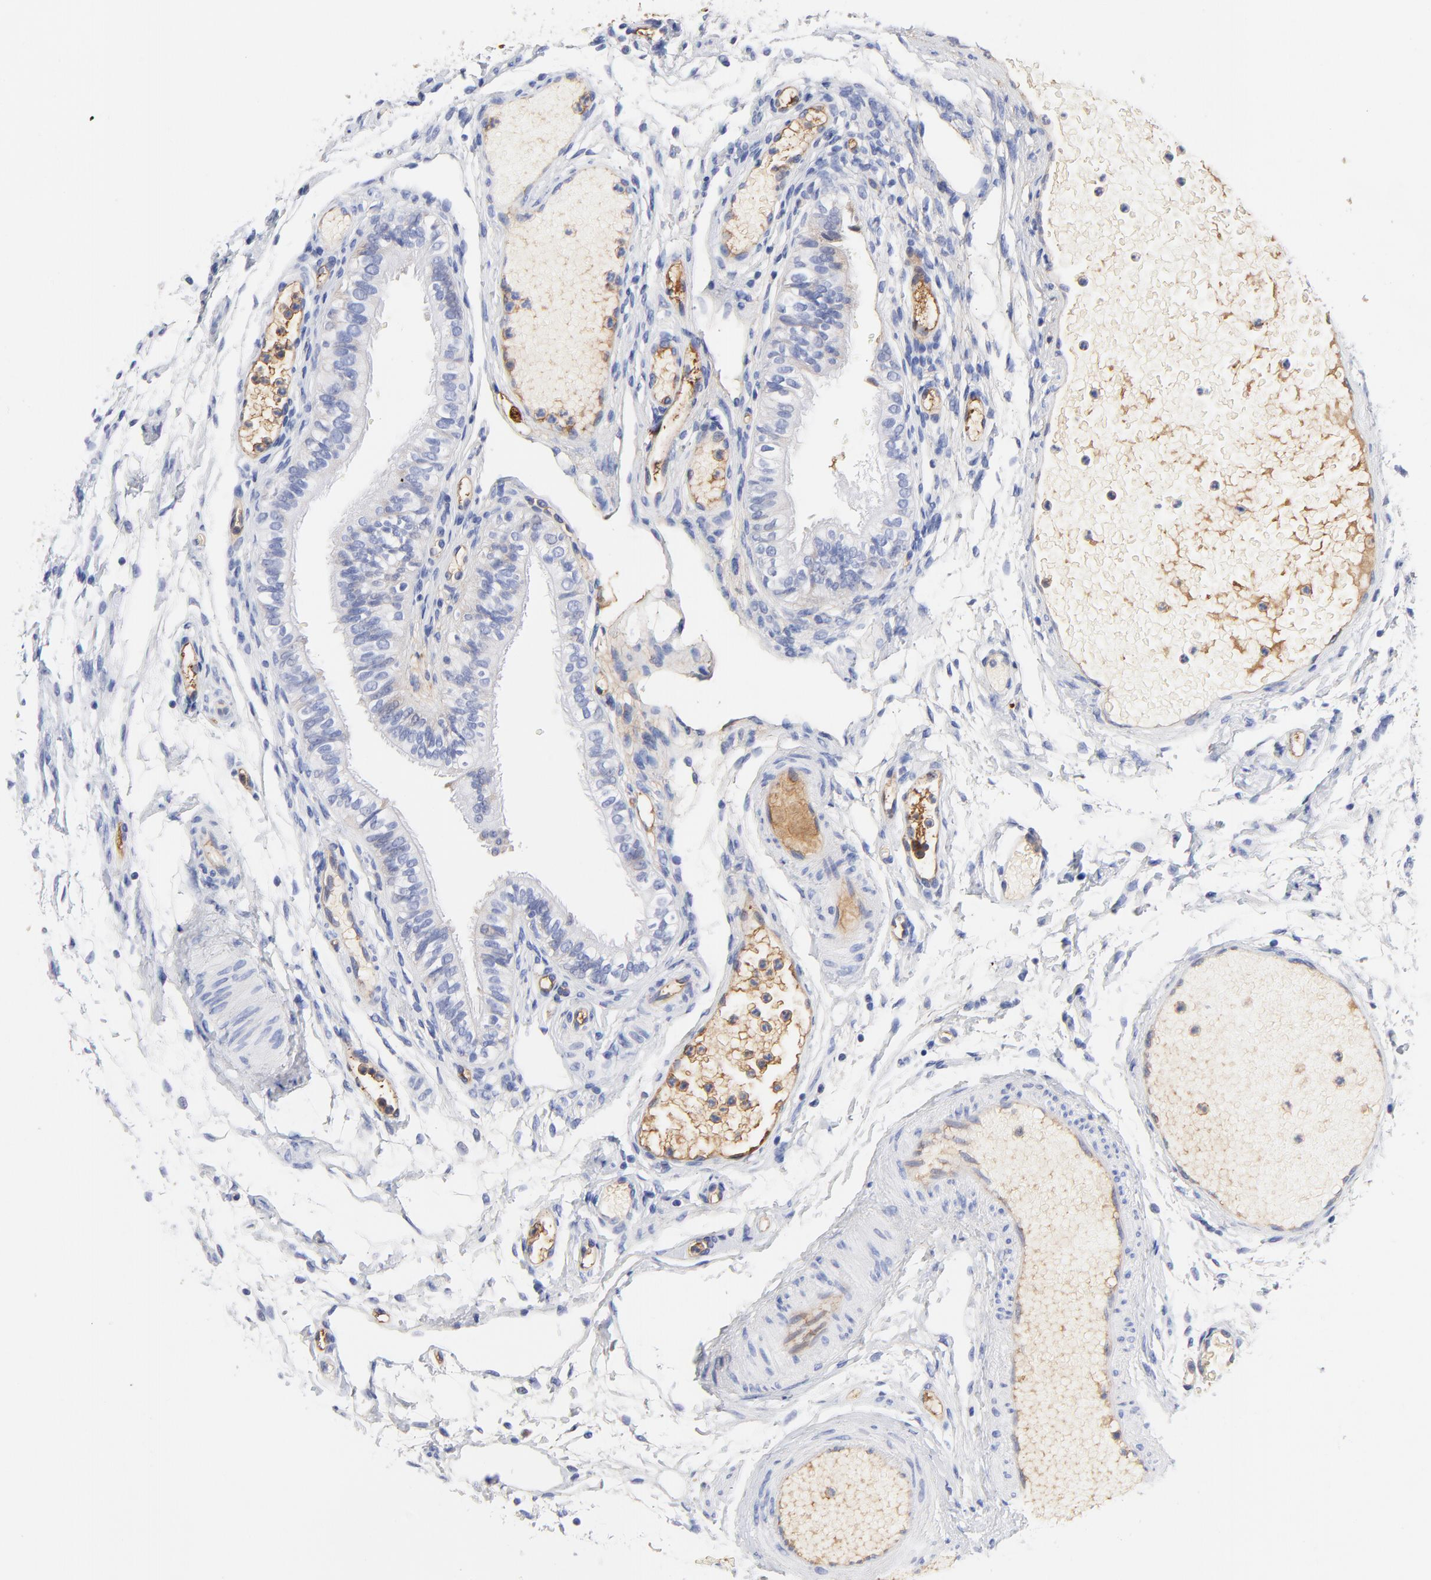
{"staining": {"intensity": "negative", "quantity": "none", "location": "none"}, "tissue": "fallopian tube", "cell_type": "Glandular cells", "image_type": "normal", "snomed": [{"axis": "morphology", "description": "Normal tissue, NOS"}, {"axis": "morphology", "description": "Dermoid, NOS"}, {"axis": "topography", "description": "Fallopian tube"}], "caption": "High magnification brightfield microscopy of normal fallopian tube stained with DAB (brown) and counterstained with hematoxylin (blue): glandular cells show no significant expression. The staining is performed using DAB brown chromogen with nuclei counter-stained in using hematoxylin.", "gene": "IGLV3", "patient": {"sex": "female", "age": 33}}